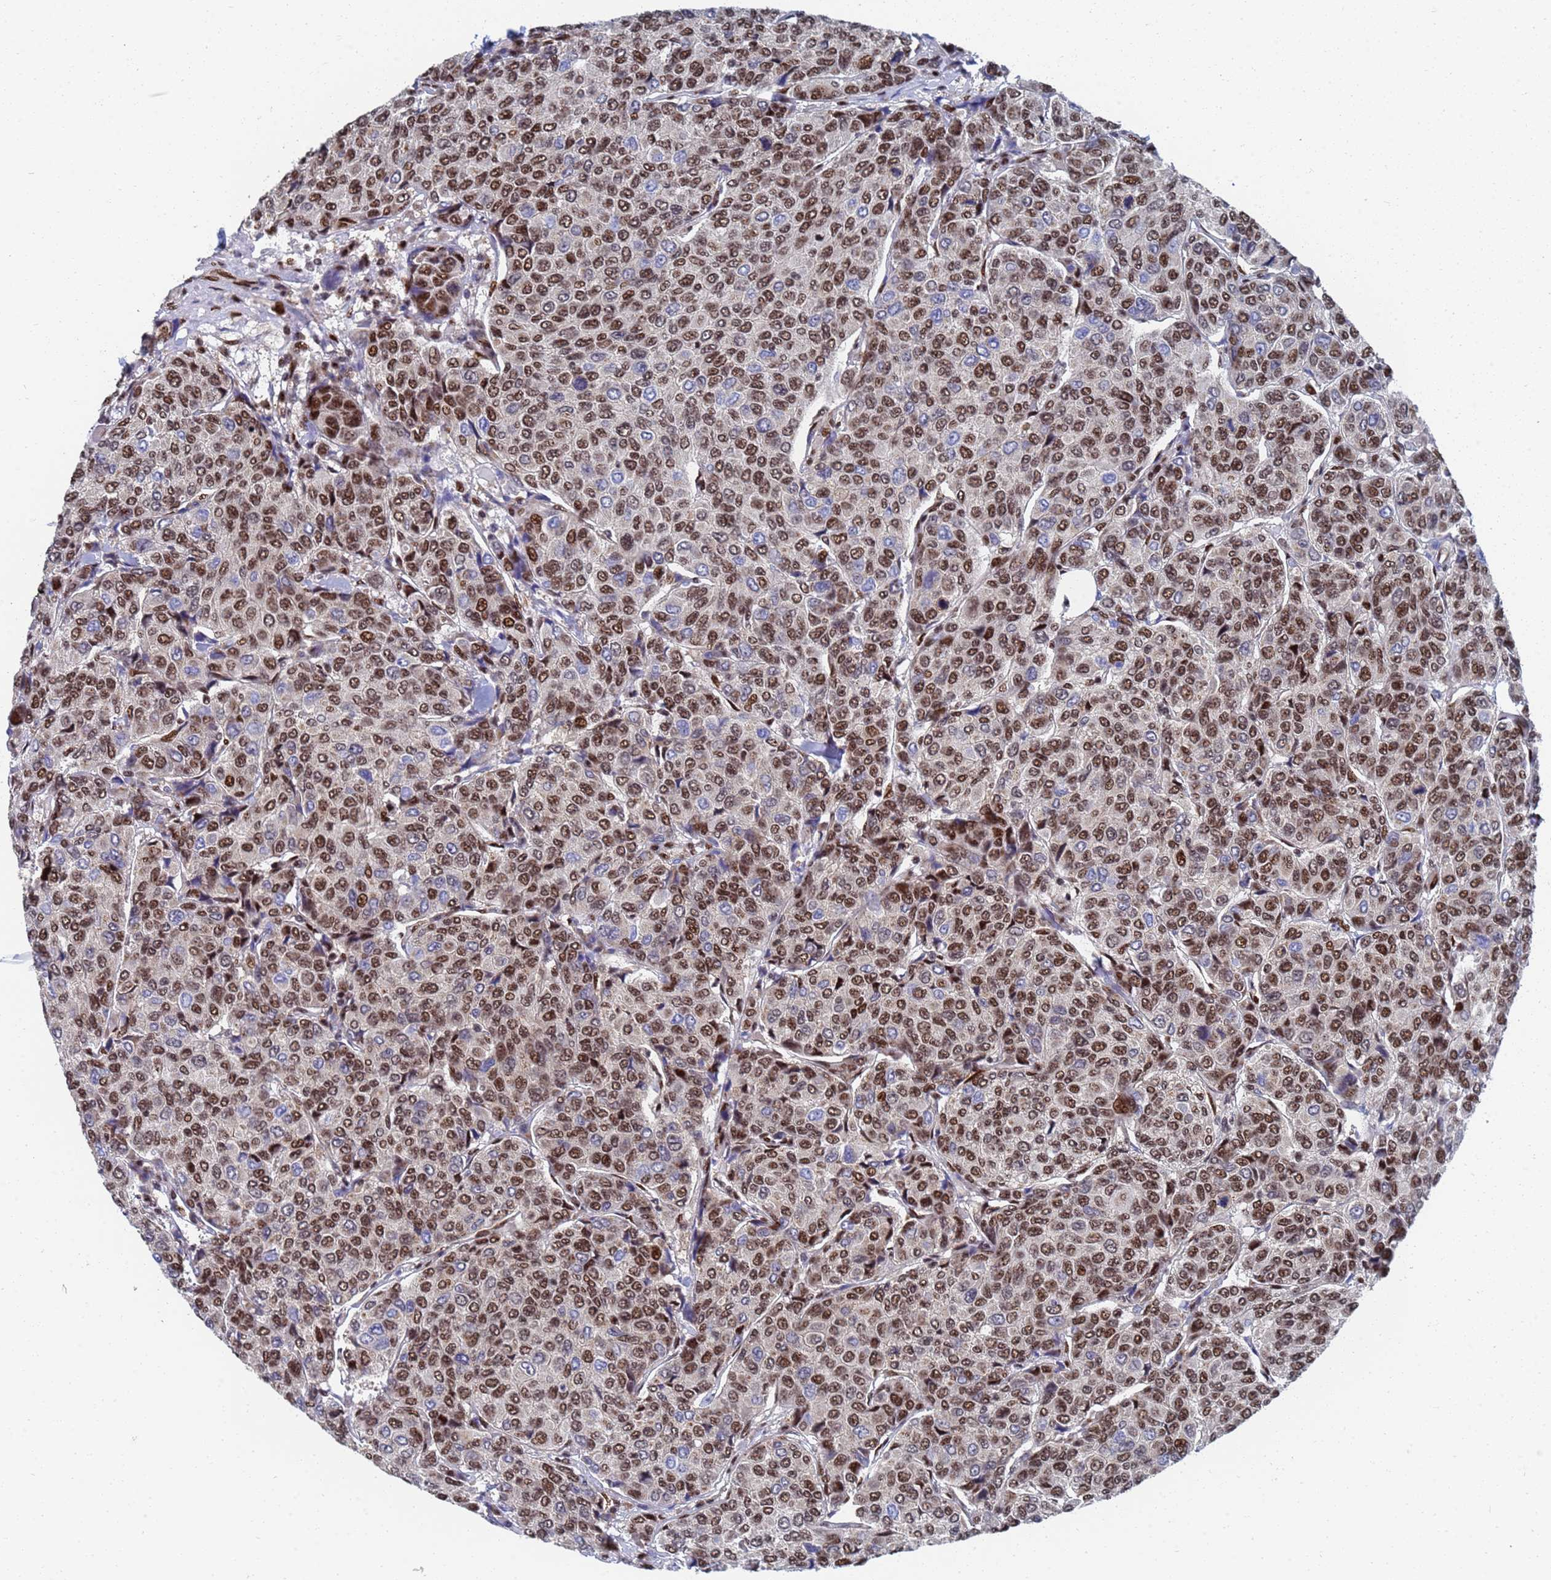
{"staining": {"intensity": "moderate", "quantity": ">75%", "location": "nuclear"}, "tissue": "breast cancer", "cell_type": "Tumor cells", "image_type": "cancer", "snomed": [{"axis": "morphology", "description": "Duct carcinoma"}, {"axis": "topography", "description": "Breast"}], "caption": "A brown stain shows moderate nuclear staining of a protein in breast infiltrating ductal carcinoma tumor cells.", "gene": "AP5Z1", "patient": {"sex": "female", "age": 55}}